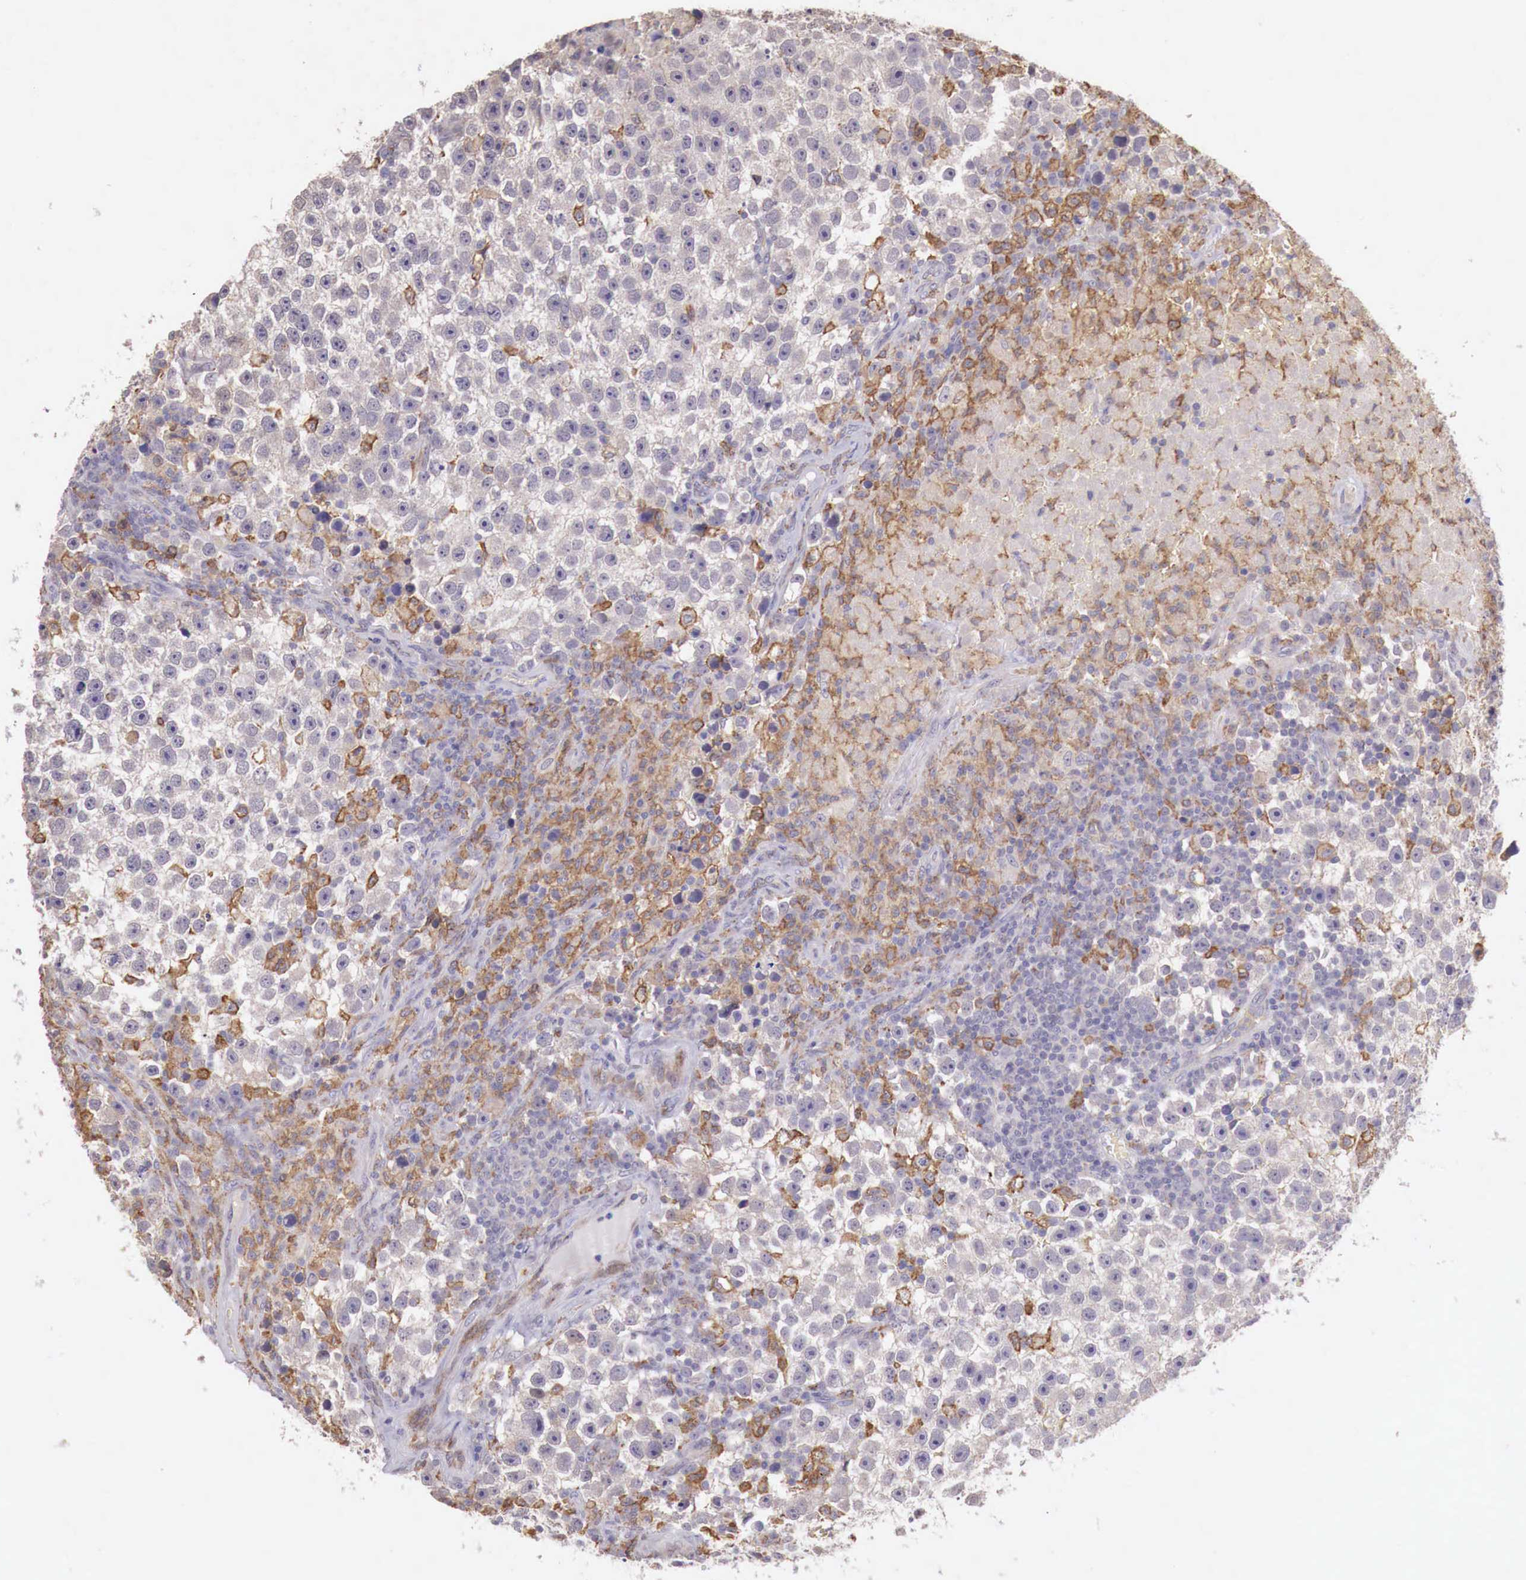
{"staining": {"intensity": "moderate", "quantity": "<25%", "location": "cytoplasmic/membranous"}, "tissue": "testis cancer", "cell_type": "Tumor cells", "image_type": "cancer", "snomed": [{"axis": "morphology", "description": "Seminoma, NOS"}, {"axis": "topography", "description": "Testis"}], "caption": "The photomicrograph exhibits staining of testis cancer (seminoma), revealing moderate cytoplasmic/membranous protein staining (brown color) within tumor cells.", "gene": "CHRDL1", "patient": {"sex": "male", "age": 33}}